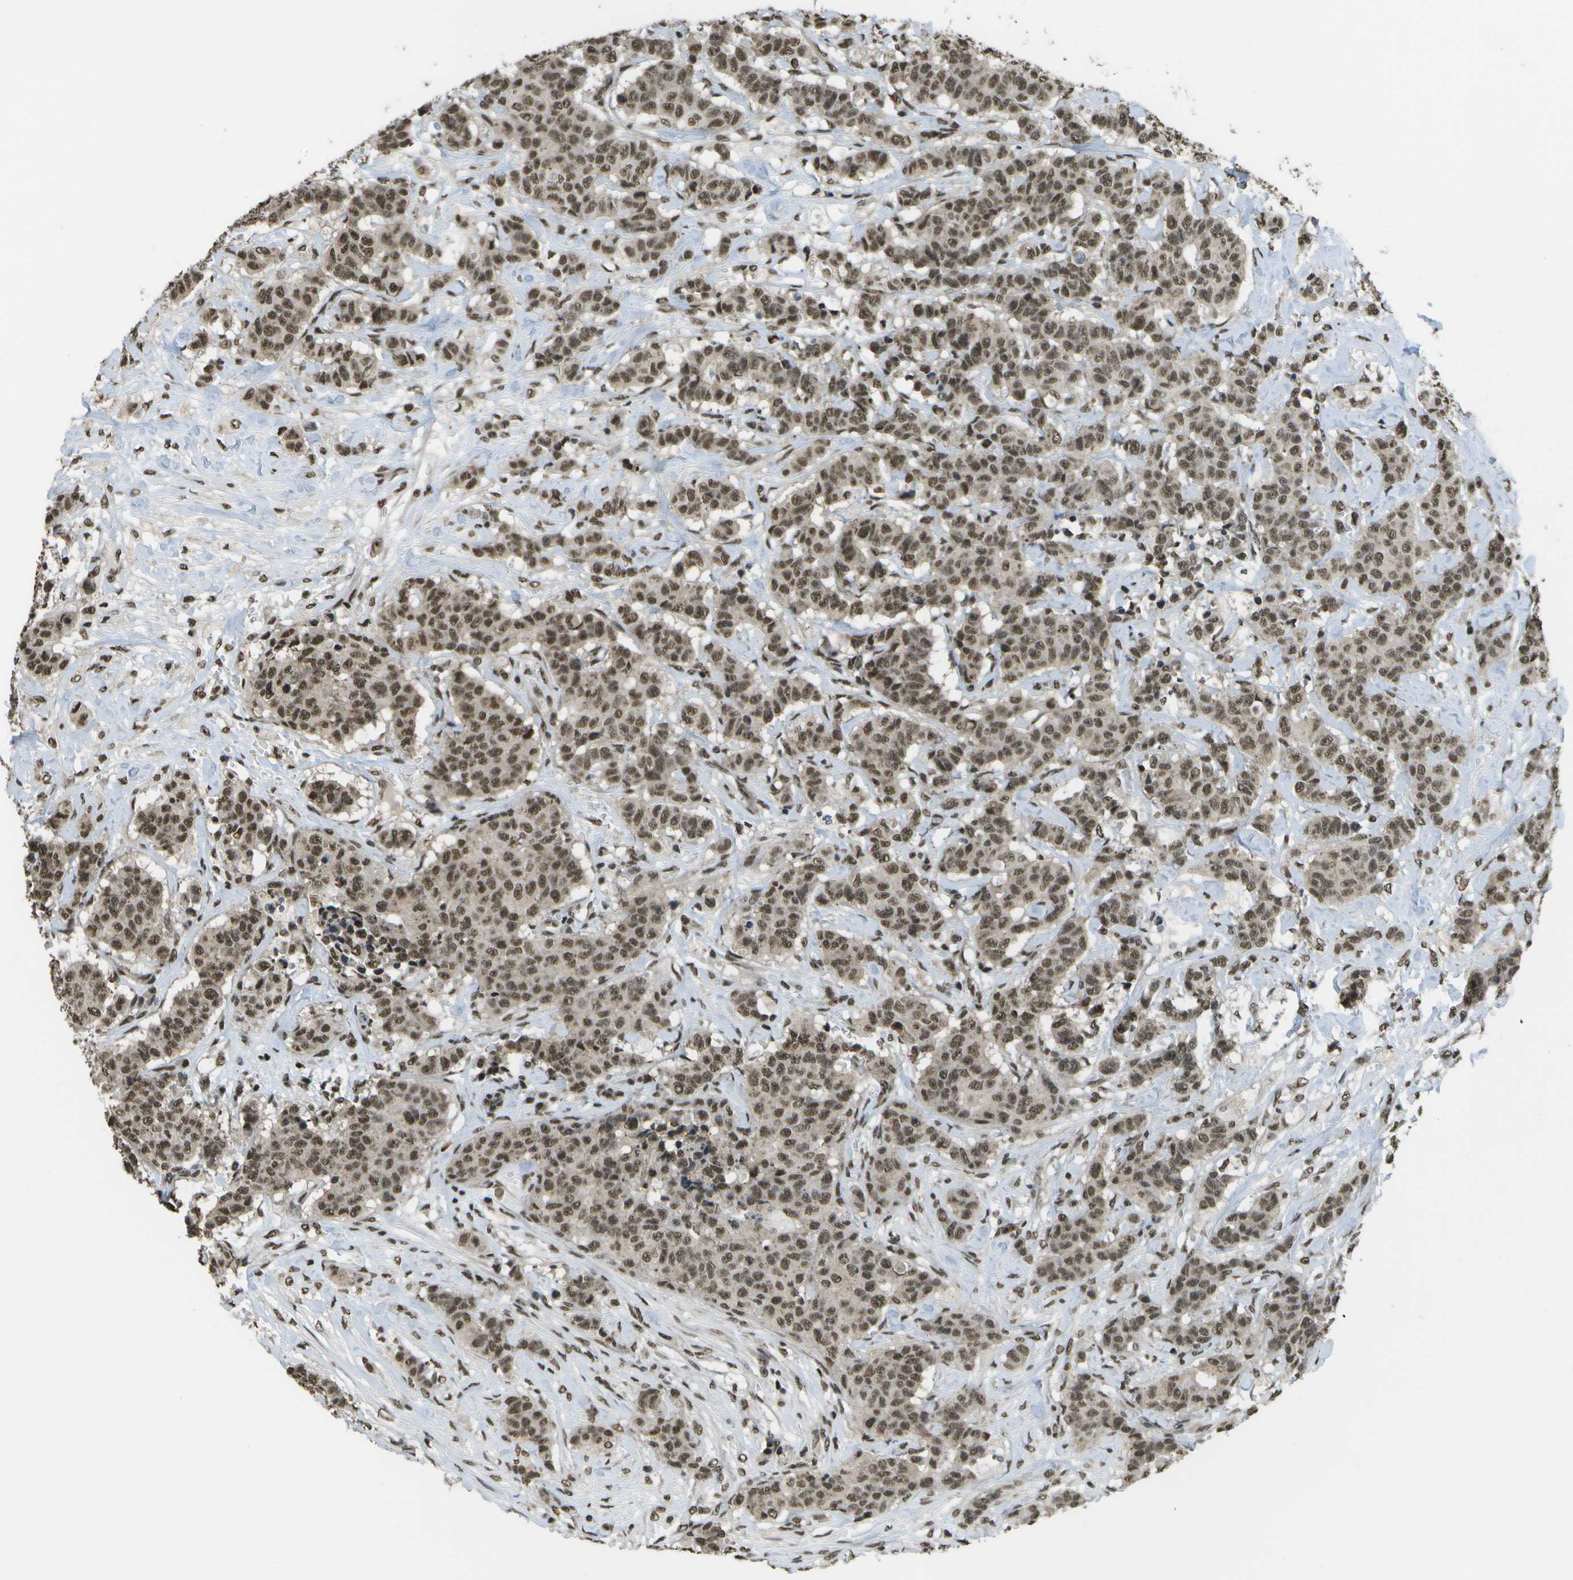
{"staining": {"intensity": "moderate", "quantity": ">75%", "location": "cytoplasmic/membranous"}, "tissue": "breast cancer", "cell_type": "Tumor cells", "image_type": "cancer", "snomed": [{"axis": "morphology", "description": "Normal tissue, NOS"}, {"axis": "morphology", "description": "Duct carcinoma"}, {"axis": "topography", "description": "Breast"}], "caption": "Immunohistochemical staining of breast cancer exhibits medium levels of moderate cytoplasmic/membranous positivity in about >75% of tumor cells.", "gene": "SPEN", "patient": {"sex": "female", "age": 40}}